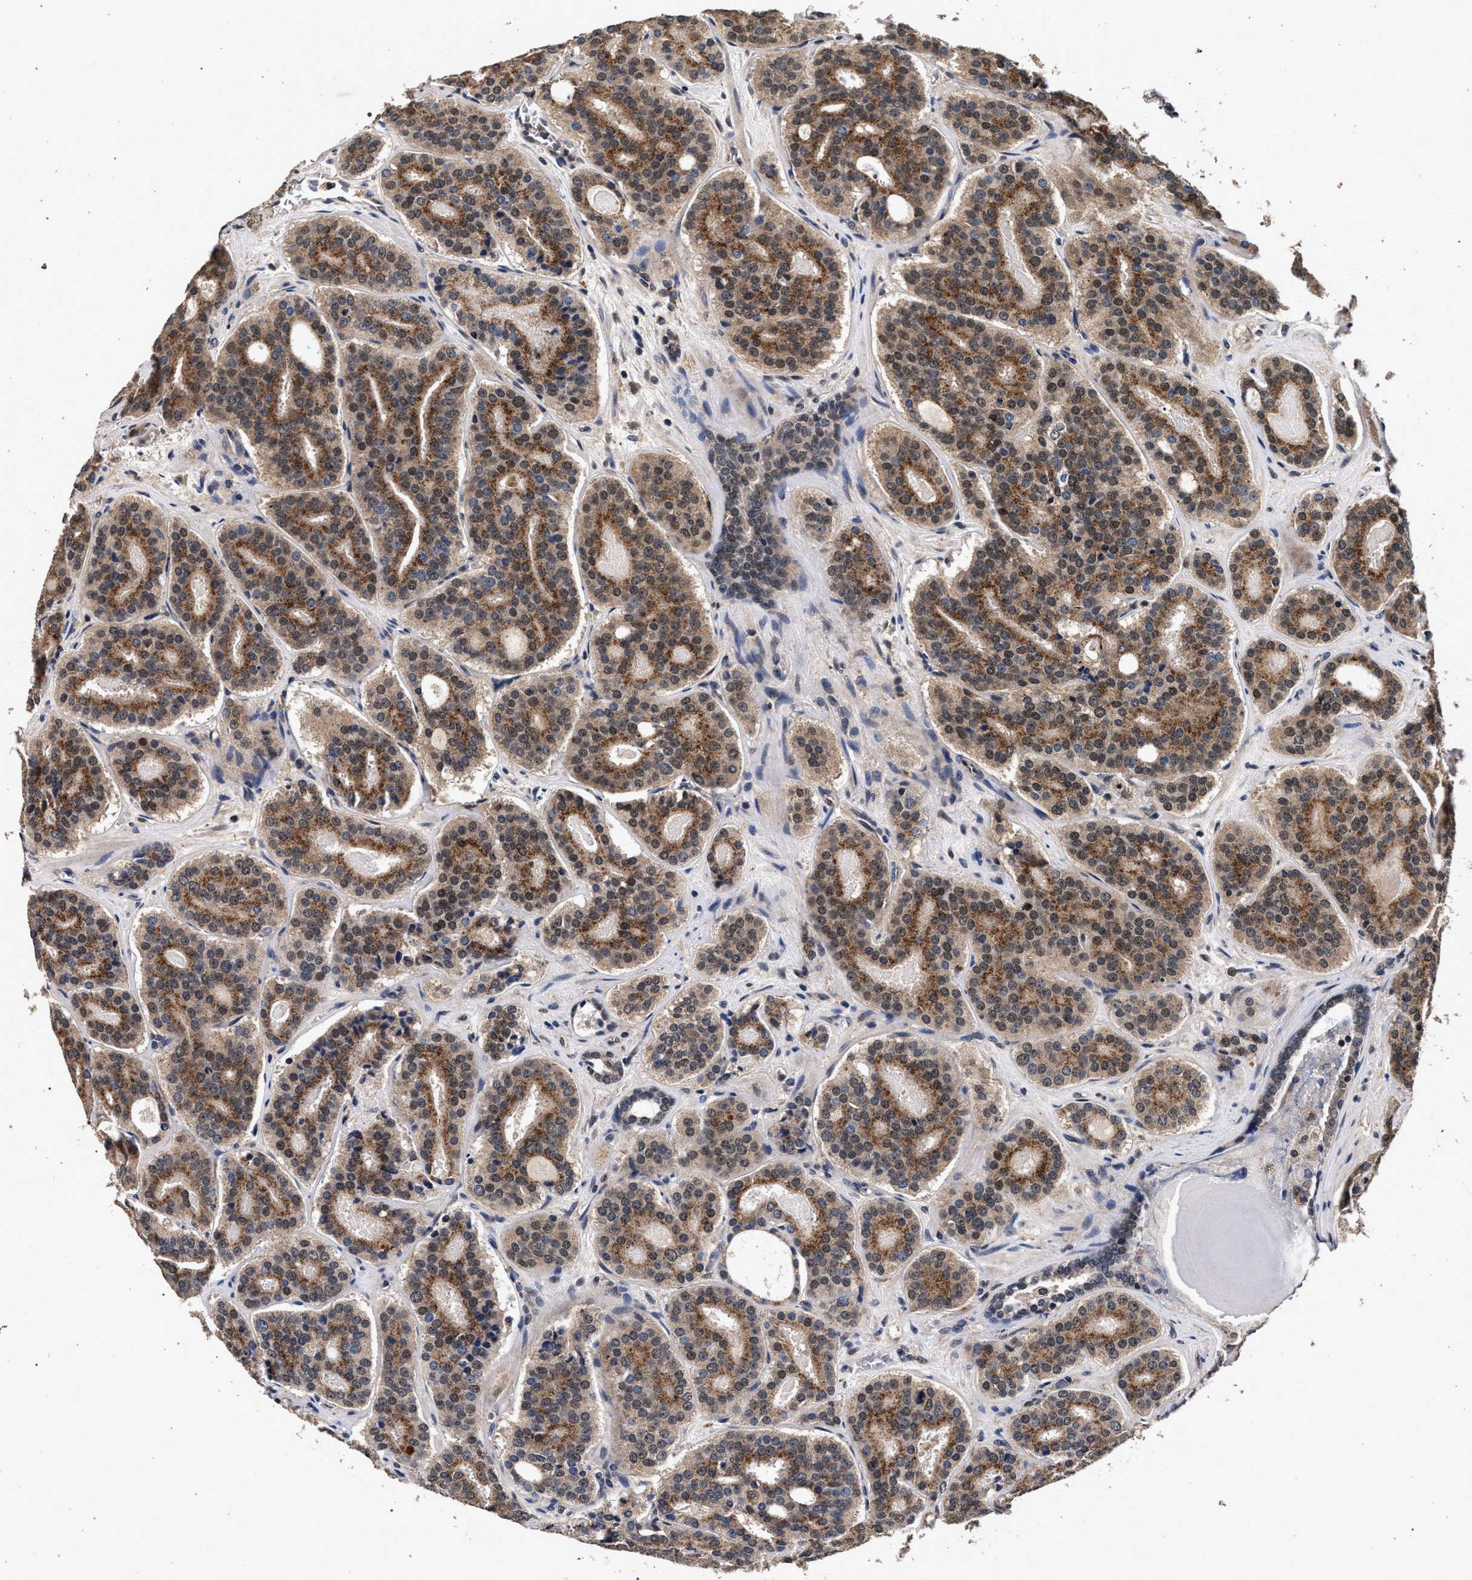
{"staining": {"intensity": "moderate", "quantity": ">75%", "location": "cytoplasmic/membranous"}, "tissue": "prostate cancer", "cell_type": "Tumor cells", "image_type": "cancer", "snomed": [{"axis": "morphology", "description": "Adenocarcinoma, High grade"}, {"axis": "topography", "description": "Prostate"}], "caption": "Immunohistochemistry of human prostate cancer (high-grade adenocarcinoma) demonstrates medium levels of moderate cytoplasmic/membranous positivity in approximately >75% of tumor cells.", "gene": "ACOX1", "patient": {"sex": "male", "age": 60}}